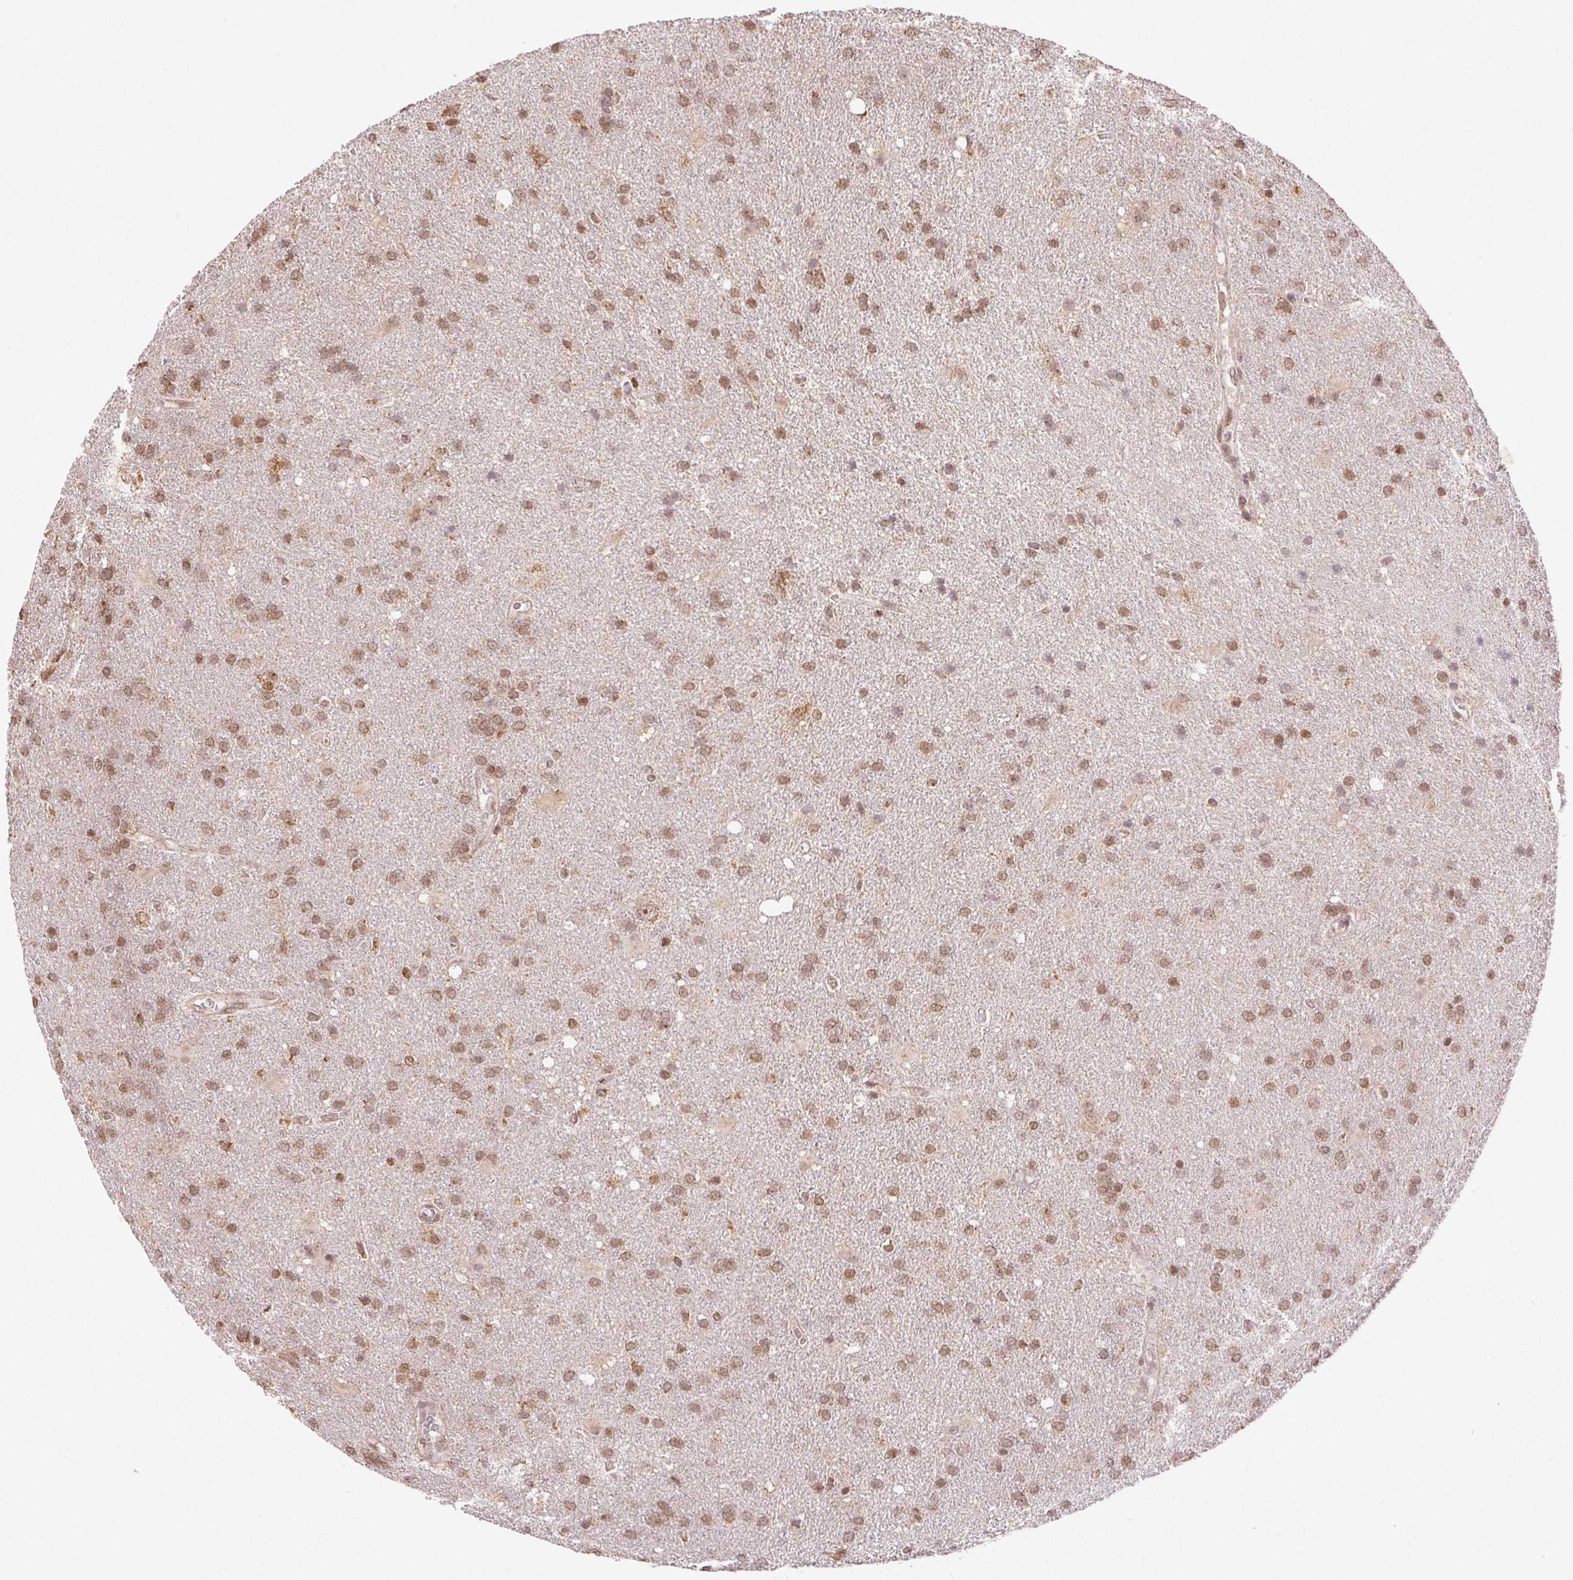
{"staining": {"intensity": "moderate", "quantity": ">75%", "location": "nuclear"}, "tissue": "glioma", "cell_type": "Tumor cells", "image_type": "cancer", "snomed": [{"axis": "morphology", "description": "Glioma, malignant, Low grade"}, {"axis": "topography", "description": "Brain"}], "caption": "Immunohistochemistry (DAB) staining of glioma exhibits moderate nuclear protein positivity in approximately >75% of tumor cells.", "gene": "PIWIL4", "patient": {"sex": "male", "age": 66}}